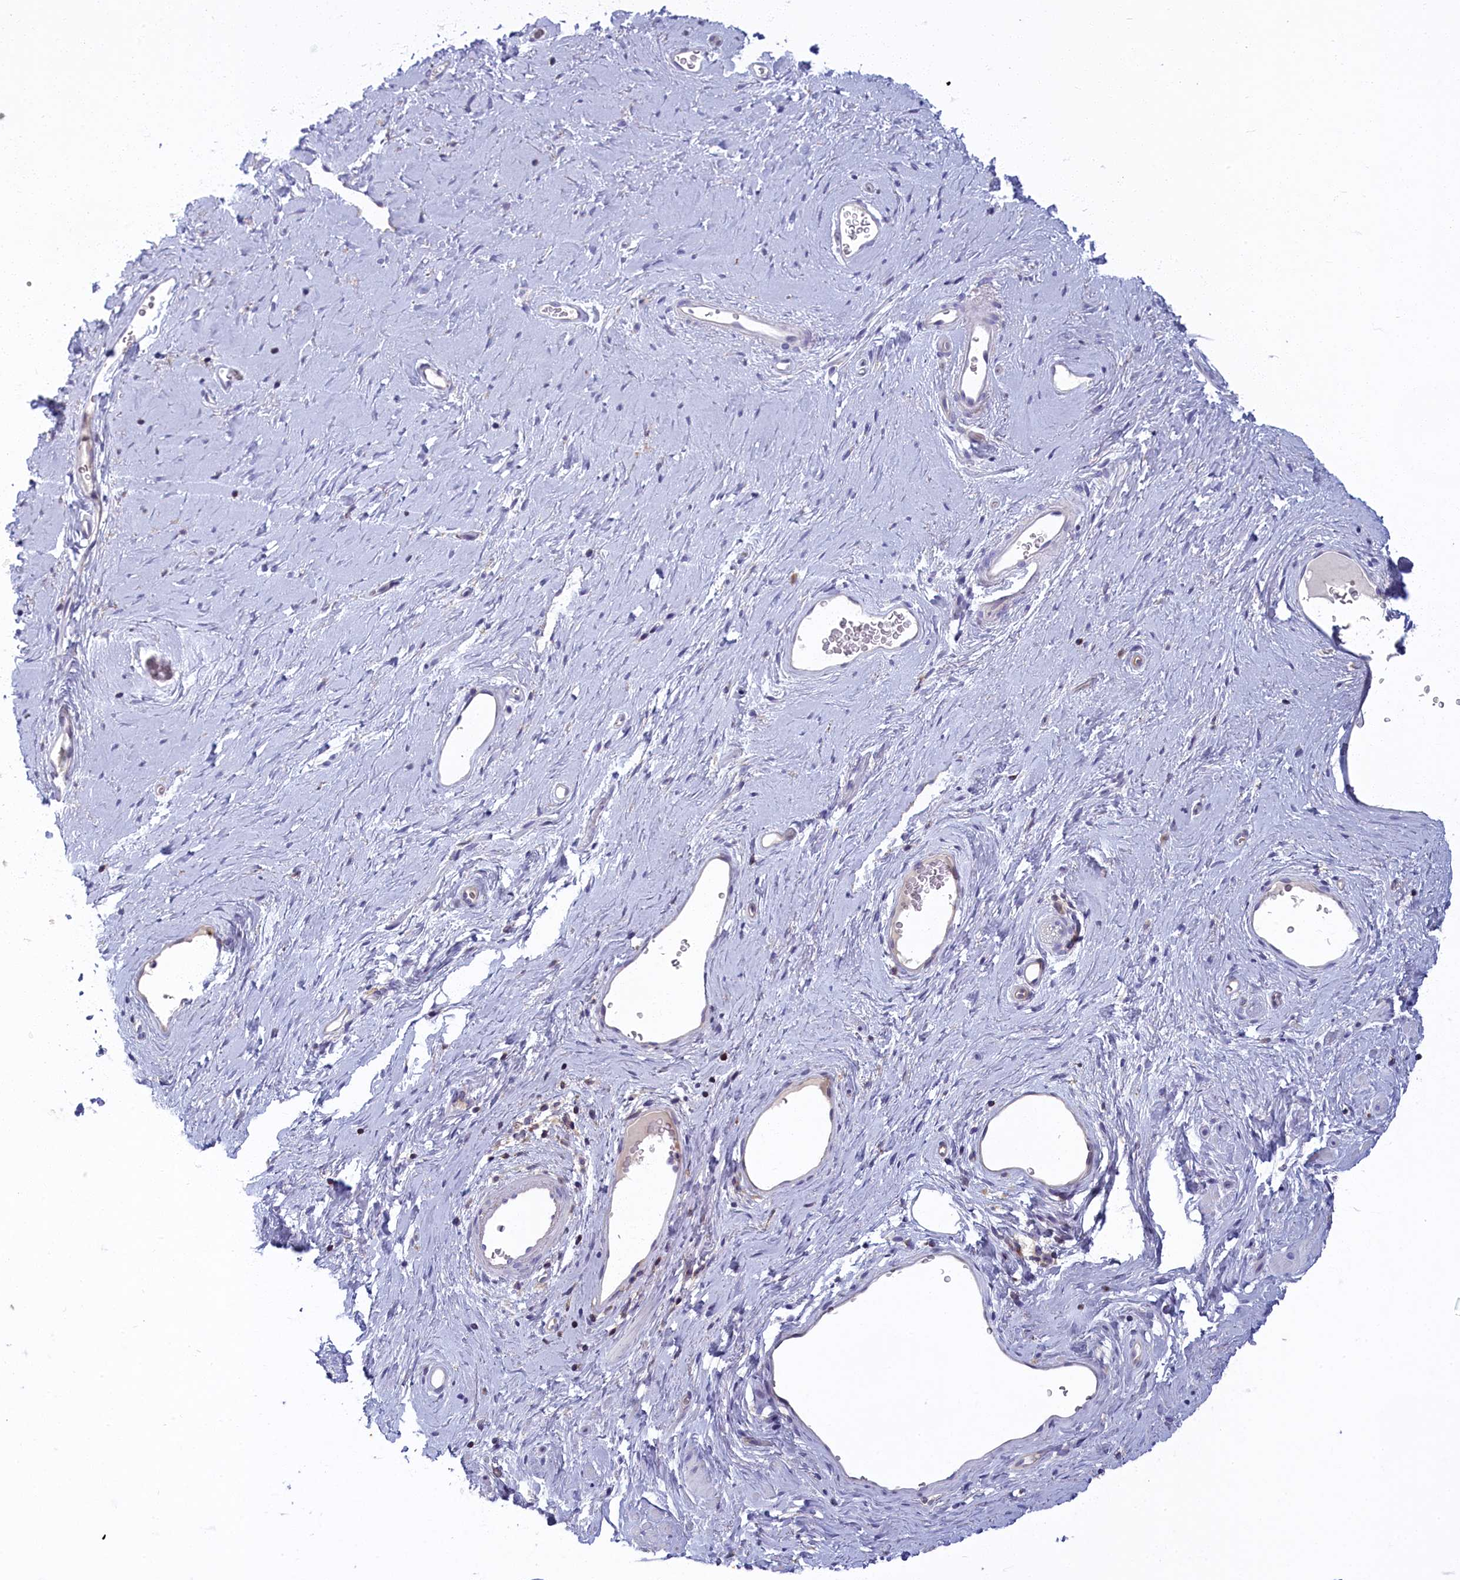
{"staining": {"intensity": "negative", "quantity": "none", "location": "none"}, "tissue": "adipose tissue", "cell_type": "Adipocytes", "image_type": "normal", "snomed": [{"axis": "morphology", "description": "Normal tissue, NOS"}, {"axis": "morphology", "description": "Adenocarcinoma, NOS"}, {"axis": "topography", "description": "Rectum"}, {"axis": "topography", "description": "Vagina"}, {"axis": "topography", "description": "Peripheral nerve tissue"}], "caption": "Immunohistochemistry (IHC) image of normal human adipose tissue stained for a protein (brown), which displays no expression in adipocytes.", "gene": "NOL10", "patient": {"sex": "female", "age": 71}}